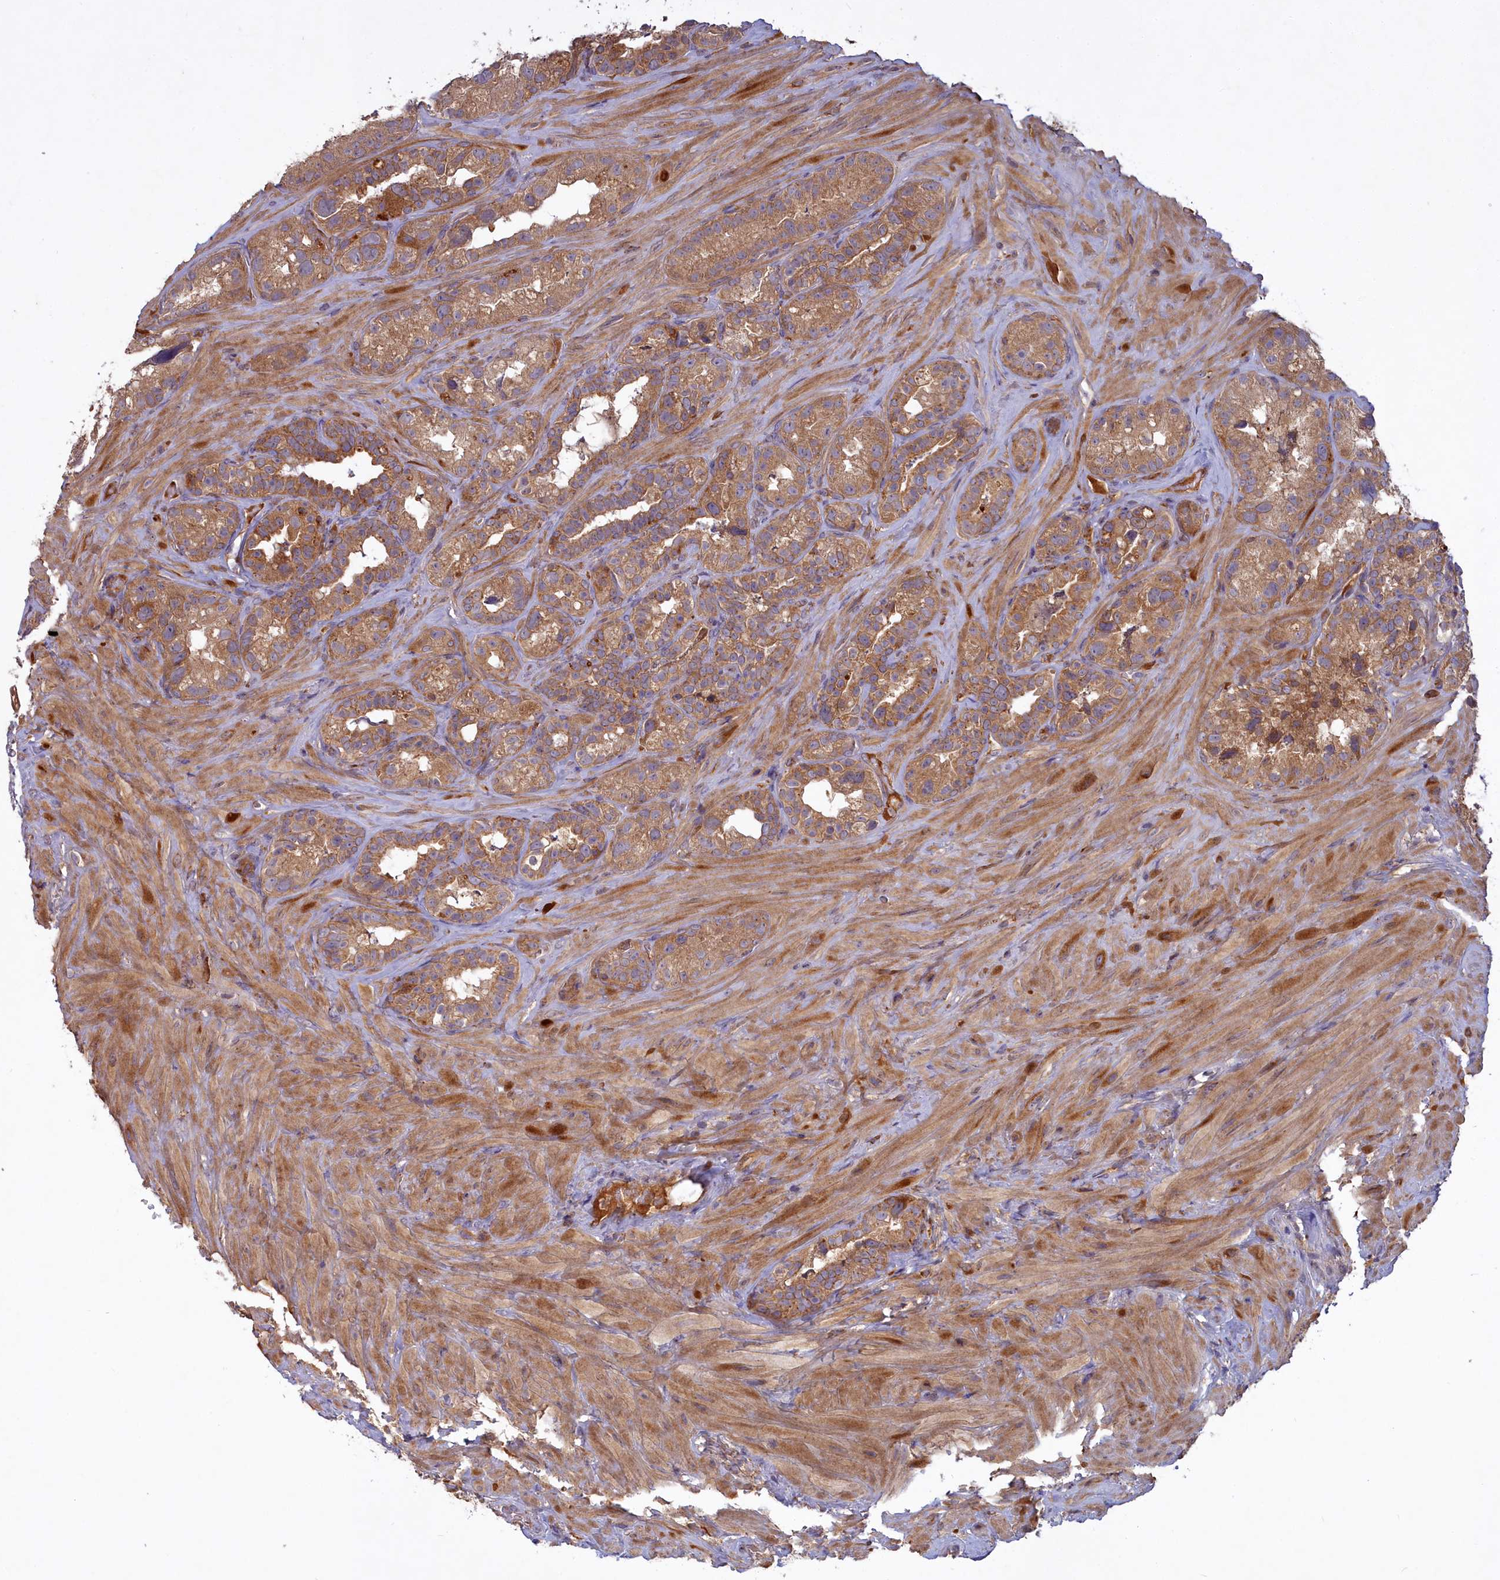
{"staining": {"intensity": "moderate", "quantity": ">75%", "location": "cytoplasmic/membranous"}, "tissue": "seminal vesicle", "cell_type": "Glandular cells", "image_type": "normal", "snomed": [{"axis": "morphology", "description": "Normal tissue, NOS"}, {"axis": "topography", "description": "Seminal veicle"}, {"axis": "topography", "description": "Peripheral nerve tissue"}], "caption": "This micrograph reveals immunohistochemistry (IHC) staining of benign human seminal vesicle, with medium moderate cytoplasmic/membranous staining in approximately >75% of glandular cells.", "gene": "CCDC167", "patient": {"sex": "male", "age": 67}}